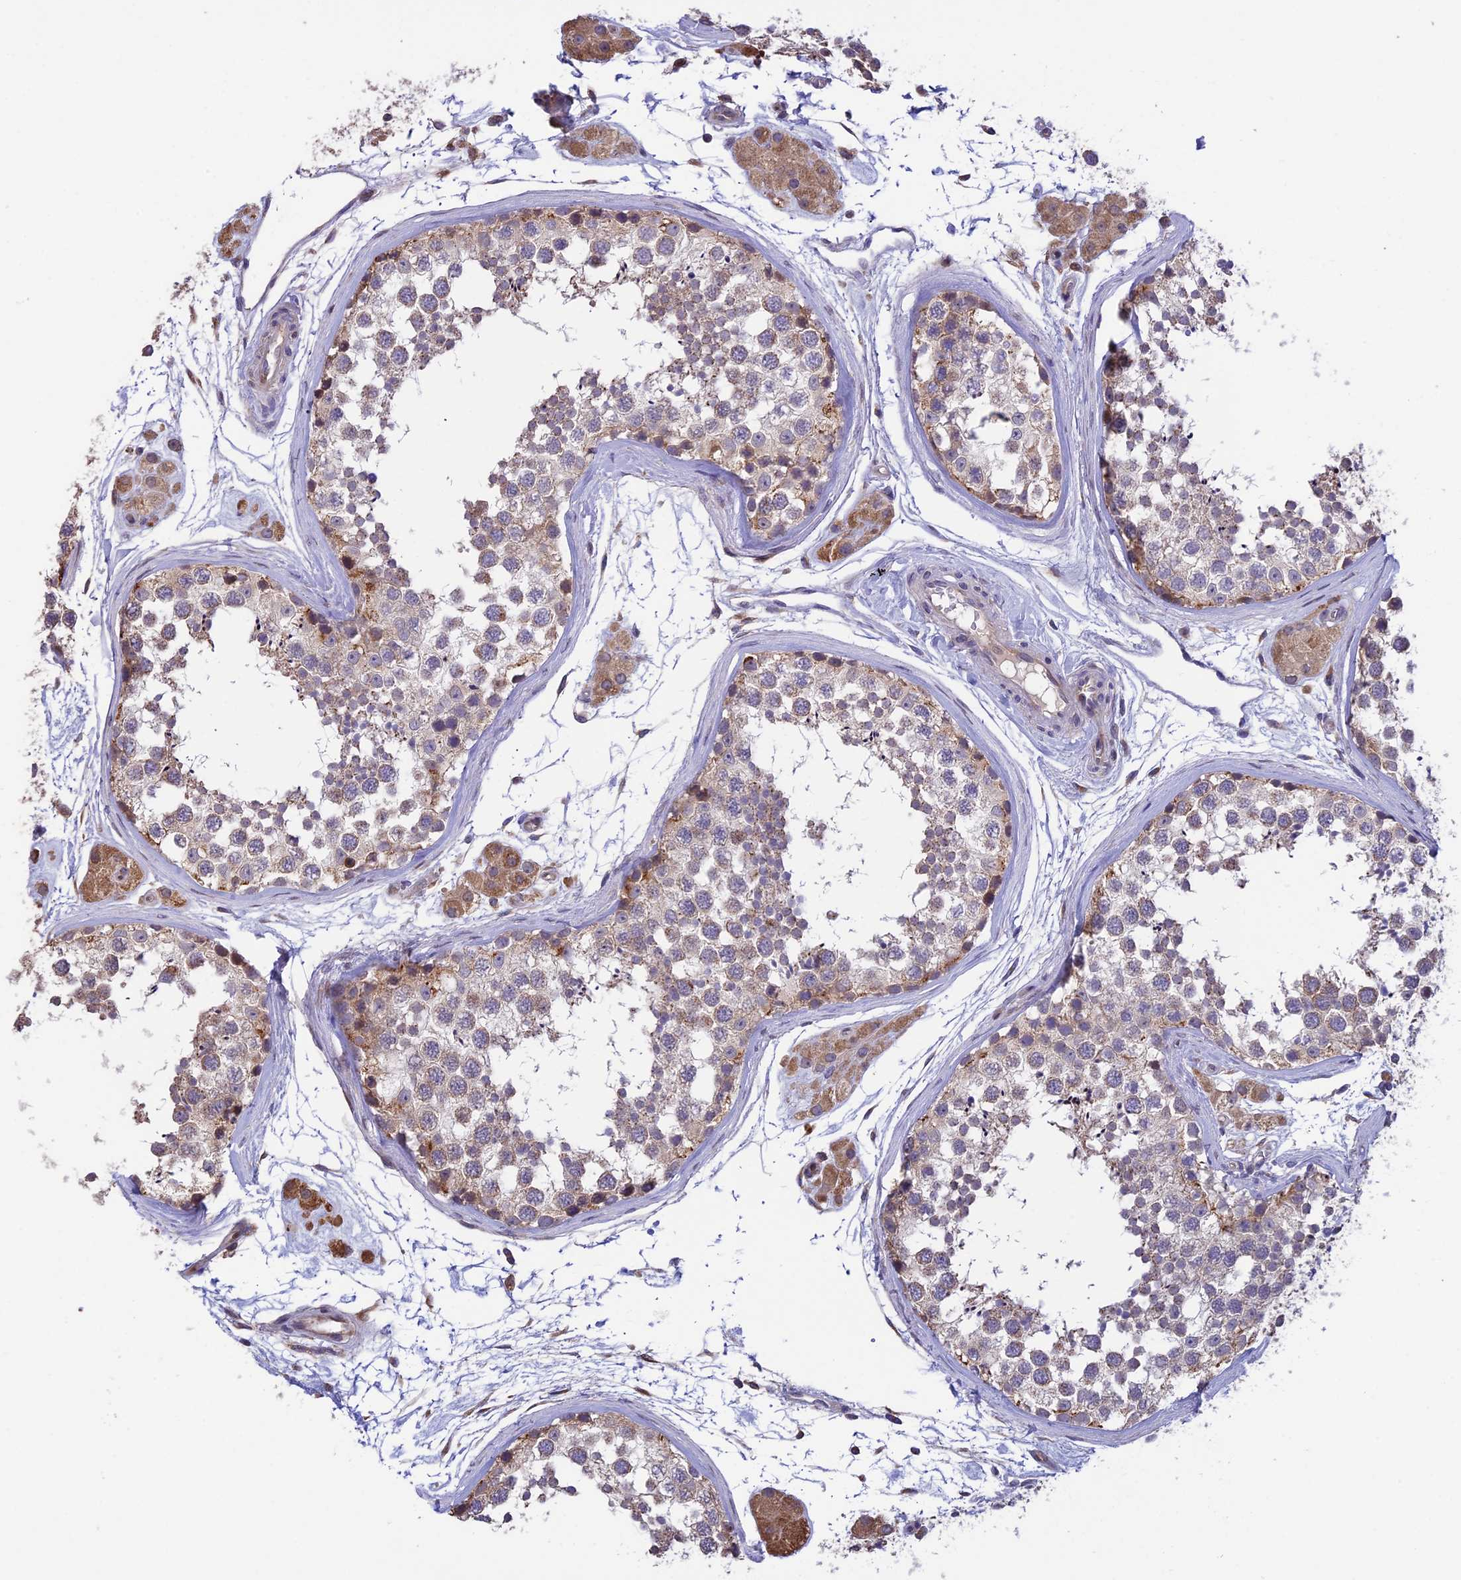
{"staining": {"intensity": "moderate", "quantity": "<25%", "location": "cytoplasmic/membranous"}, "tissue": "testis", "cell_type": "Cells in seminiferous ducts", "image_type": "normal", "snomed": [{"axis": "morphology", "description": "Normal tissue, NOS"}, {"axis": "topography", "description": "Testis"}], "caption": "This image reveals normal testis stained with immunohistochemistry to label a protein in brown. The cytoplasmic/membranous of cells in seminiferous ducts show moderate positivity for the protein. Nuclei are counter-stained blue.", "gene": "DMRTA2", "patient": {"sex": "male", "age": 56}}